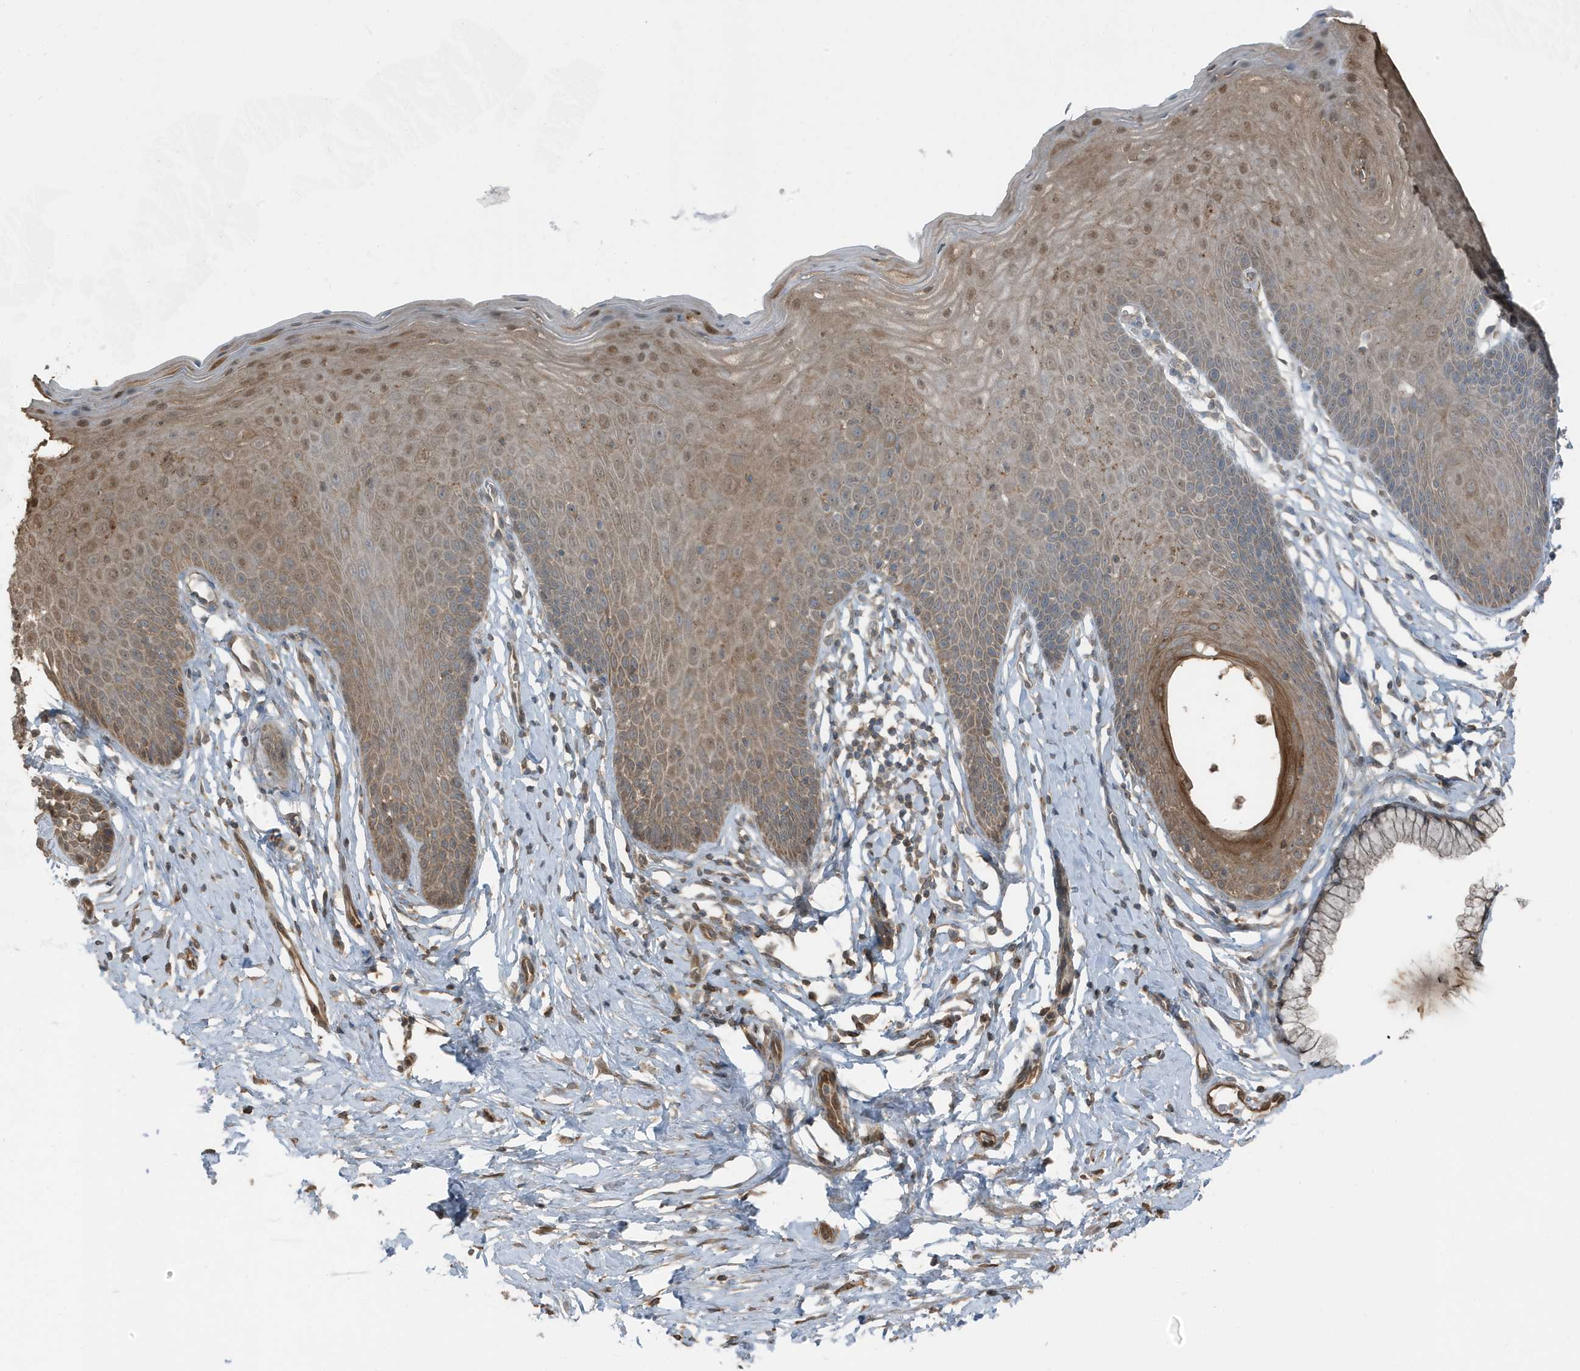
{"staining": {"intensity": "negative", "quantity": "none", "location": "none"}, "tissue": "cervix", "cell_type": "Glandular cells", "image_type": "normal", "snomed": [{"axis": "morphology", "description": "Normal tissue, NOS"}, {"axis": "topography", "description": "Cervix"}], "caption": "This is a micrograph of immunohistochemistry staining of normal cervix, which shows no positivity in glandular cells.", "gene": "AZI2", "patient": {"sex": "female", "age": 36}}